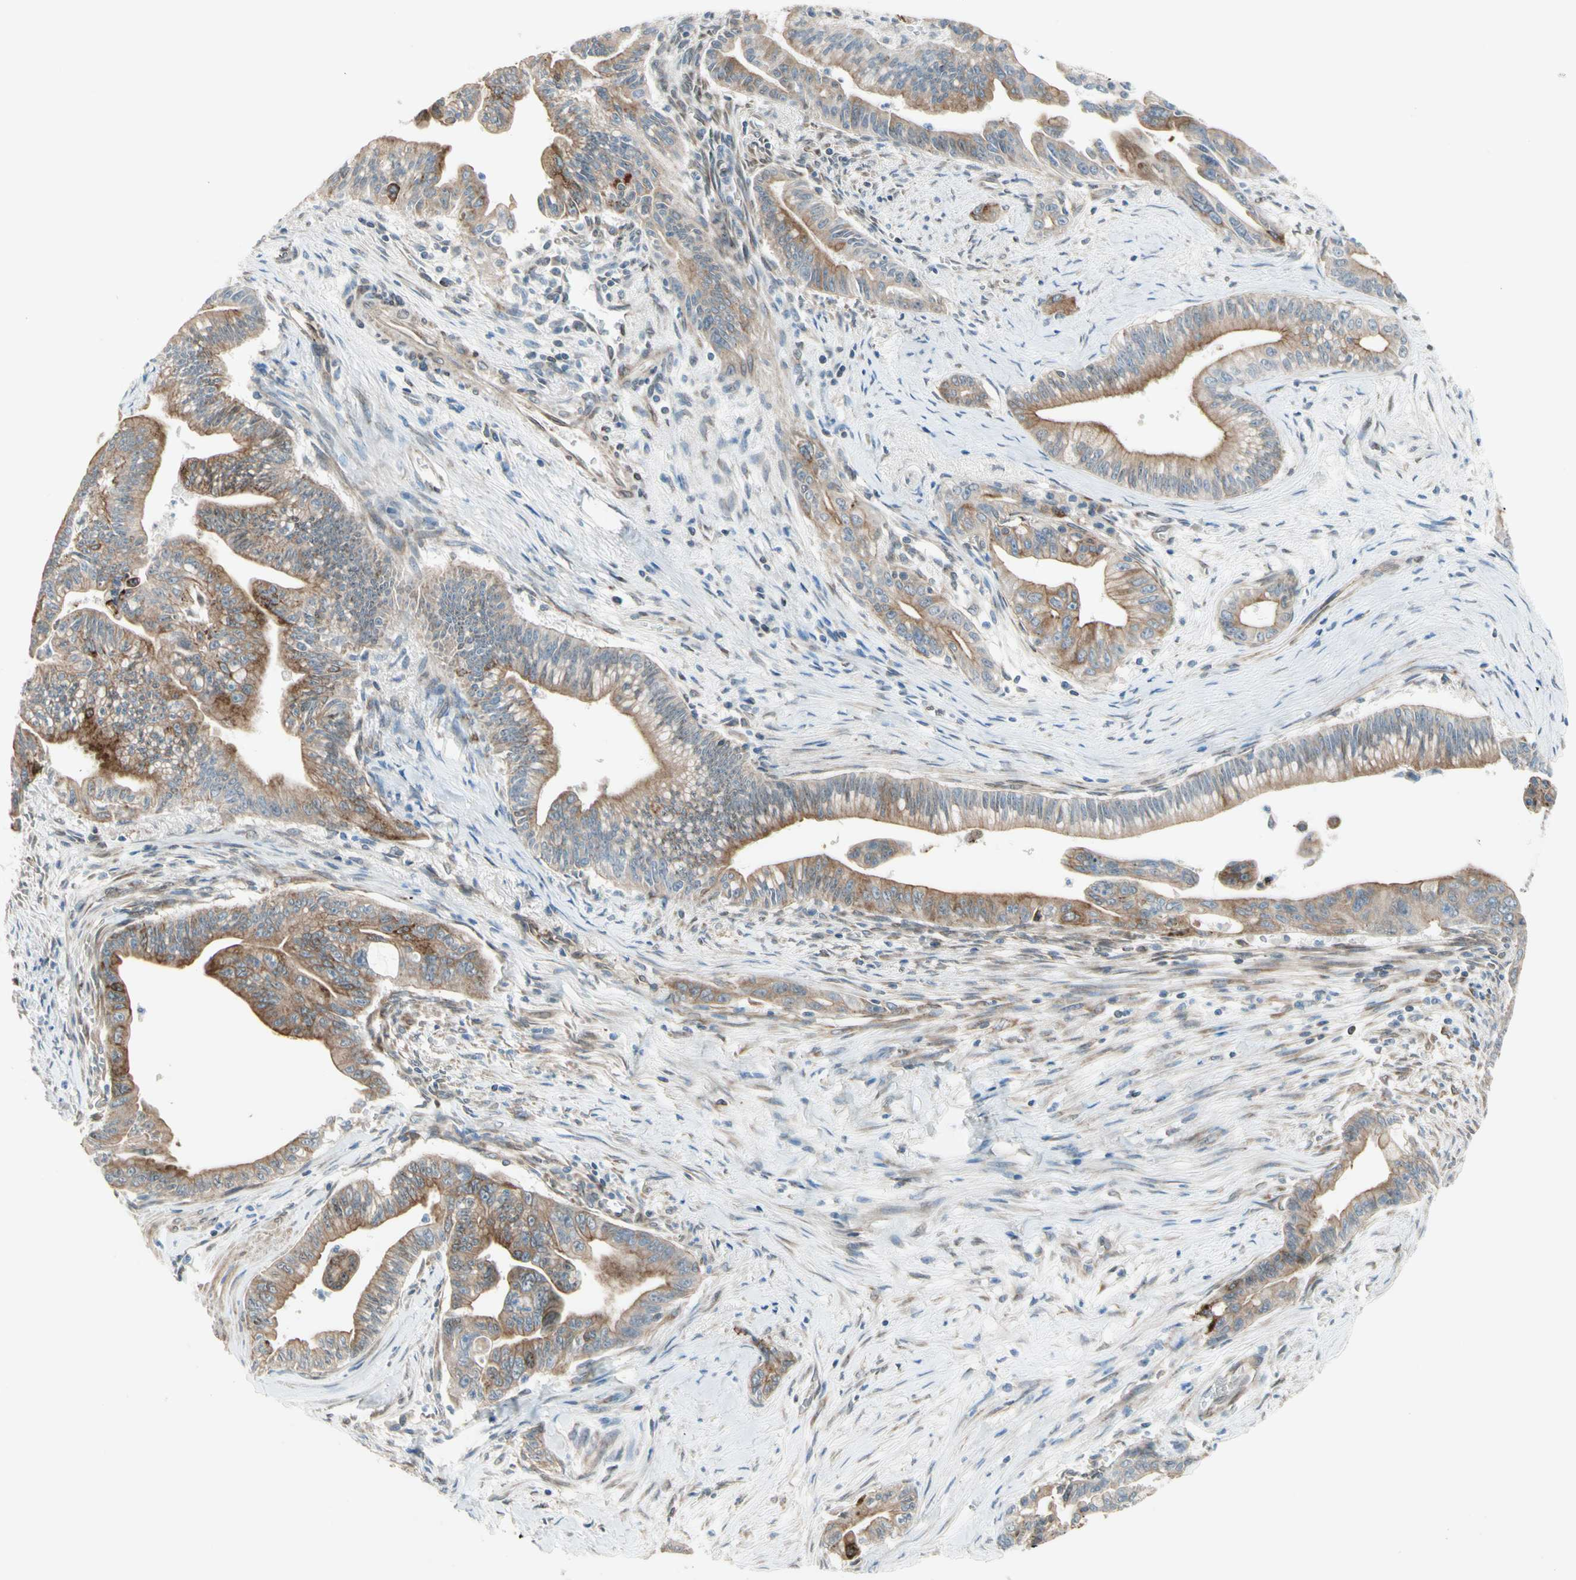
{"staining": {"intensity": "moderate", "quantity": ">75%", "location": "cytoplasmic/membranous"}, "tissue": "pancreatic cancer", "cell_type": "Tumor cells", "image_type": "cancer", "snomed": [{"axis": "morphology", "description": "Adenocarcinoma, NOS"}, {"axis": "topography", "description": "Pancreas"}], "caption": "Protein expression analysis of pancreatic adenocarcinoma demonstrates moderate cytoplasmic/membranous expression in about >75% of tumor cells.", "gene": "TRAF2", "patient": {"sex": "male", "age": 70}}